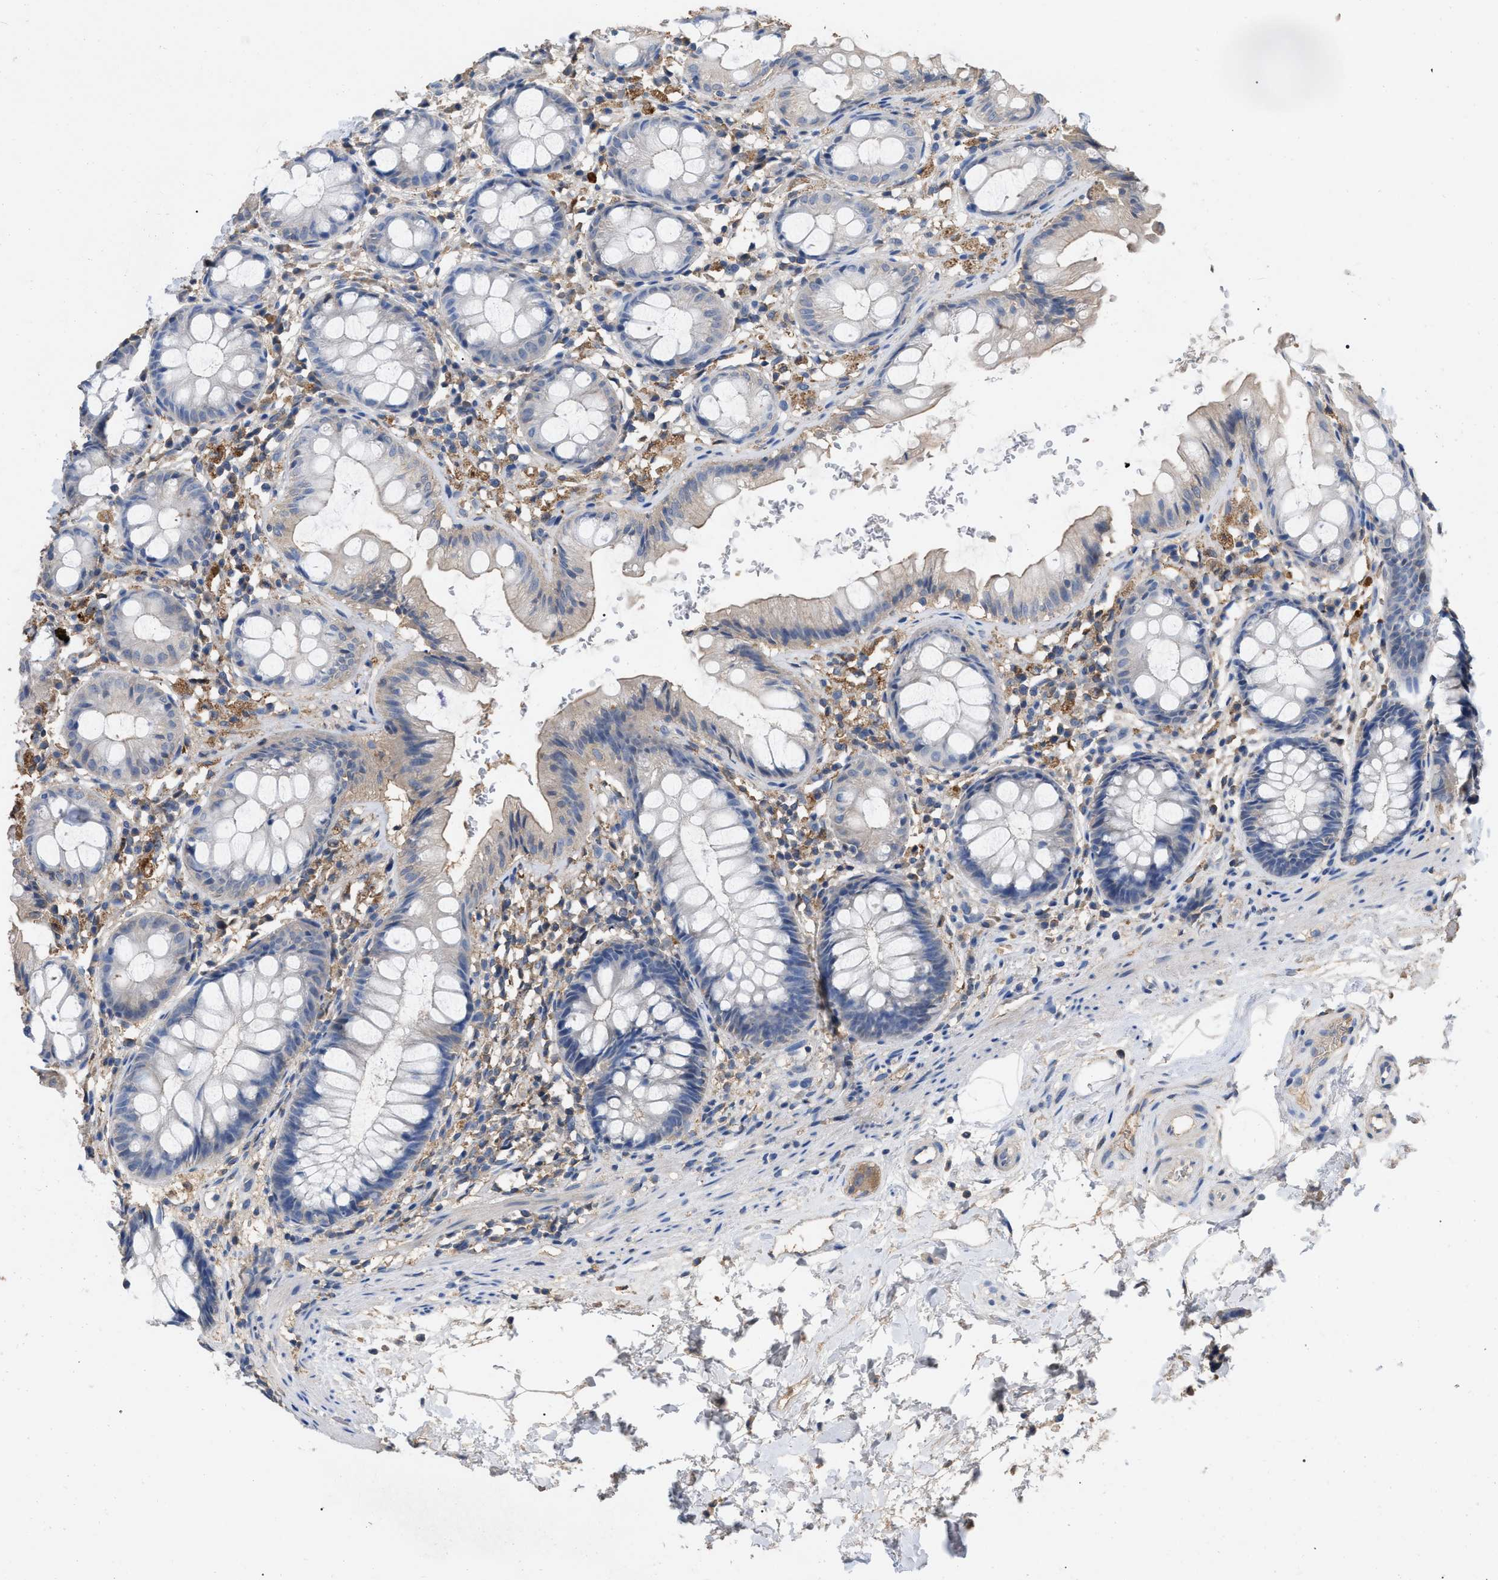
{"staining": {"intensity": "moderate", "quantity": "<25%", "location": "cytoplasmic/membranous"}, "tissue": "rectum", "cell_type": "Glandular cells", "image_type": "normal", "snomed": [{"axis": "morphology", "description": "Normal tissue, NOS"}, {"axis": "topography", "description": "Rectum"}], "caption": "Immunohistochemical staining of benign rectum demonstrates <25% levels of moderate cytoplasmic/membranous protein positivity in about <25% of glandular cells.", "gene": "GPR179", "patient": {"sex": "male", "age": 64}}